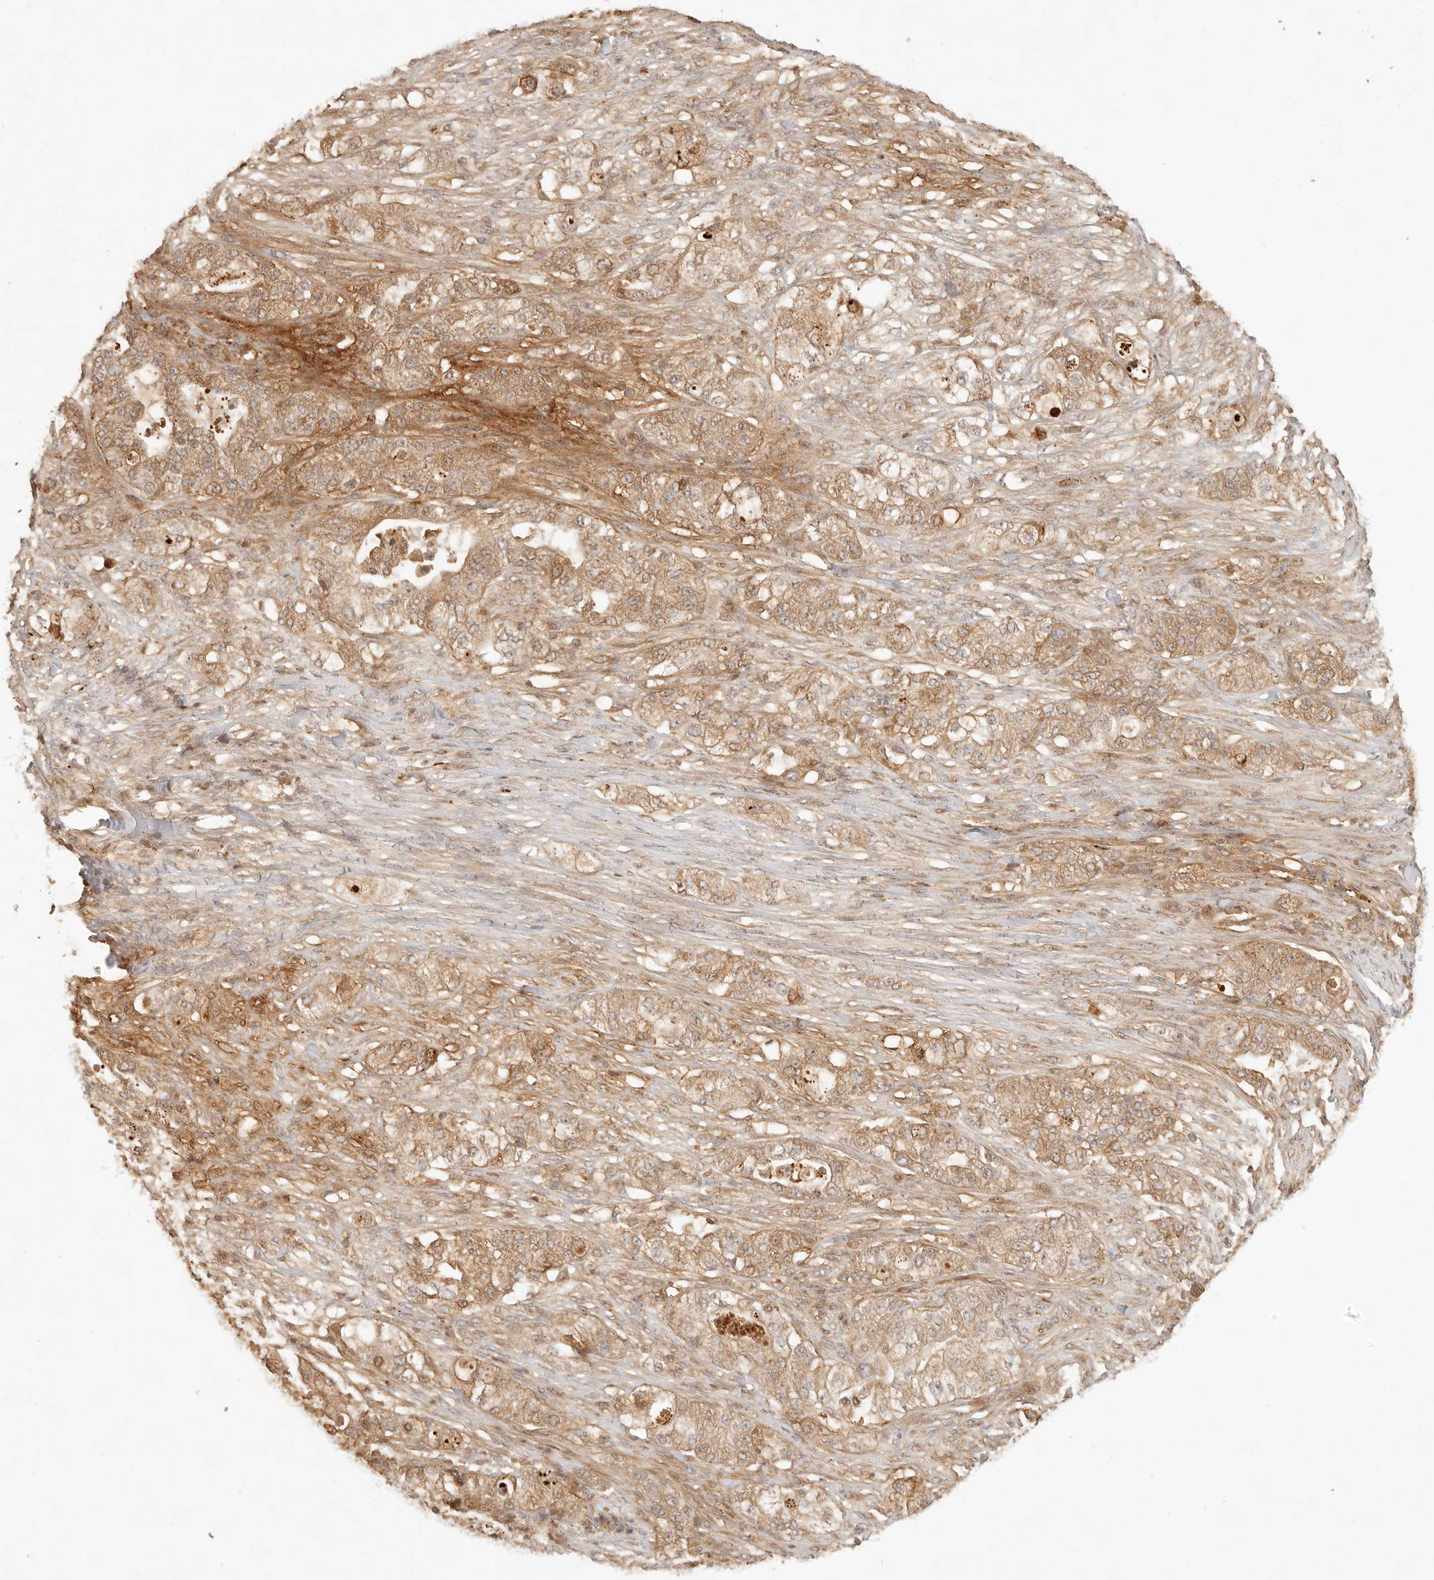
{"staining": {"intensity": "moderate", "quantity": ">75%", "location": "cytoplasmic/membranous"}, "tissue": "pancreatic cancer", "cell_type": "Tumor cells", "image_type": "cancer", "snomed": [{"axis": "morphology", "description": "Adenocarcinoma, NOS"}, {"axis": "topography", "description": "Pancreas"}], "caption": "An immunohistochemistry micrograph of neoplastic tissue is shown. Protein staining in brown labels moderate cytoplasmic/membranous positivity in adenocarcinoma (pancreatic) within tumor cells.", "gene": "ANKRD61", "patient": {"sex": "female", "age": 78}}